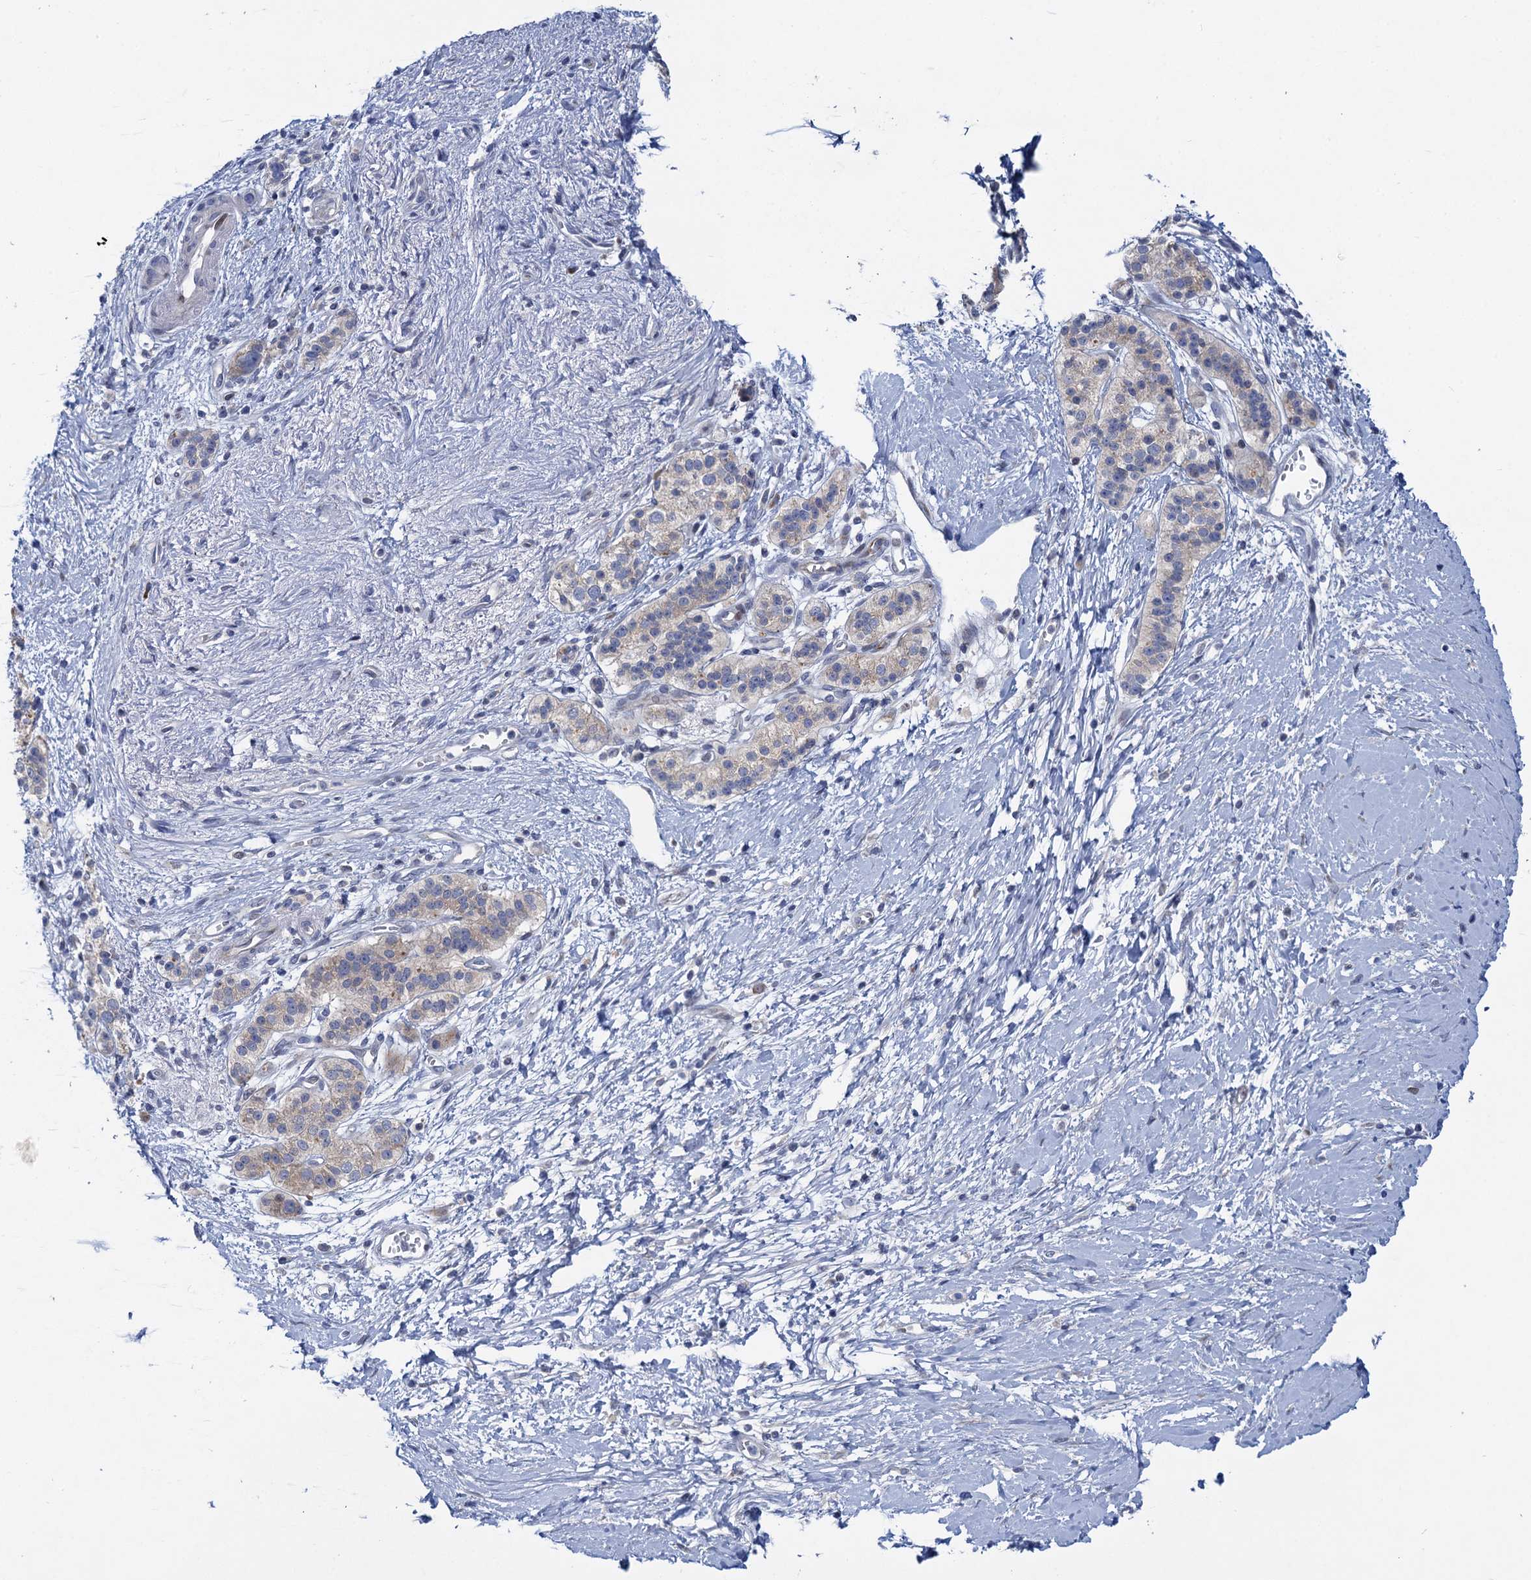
{"staining": {"intensity": "weak", "quantity": ">75%", "location": "cytoplasmic/membranous"}, "tissue": "pancreatic cancer", "cell_type": "Tumor cells", "image_type": "cancer", "snomed": [{"axis": "morphology", "description": "Adenocarcinoma, NOS"}, {"axis": "topography", "description": "Pancreas"}], "caption": "Immunohistochemistry (IHC) of human adenocarcinoma (pancreatic) displays low levels of weak cytoplasmic/membranous expression in approximately >75% of tumor cells.", "gene": "QPCTL", "patient": {"sex": "male", "age": 50}}